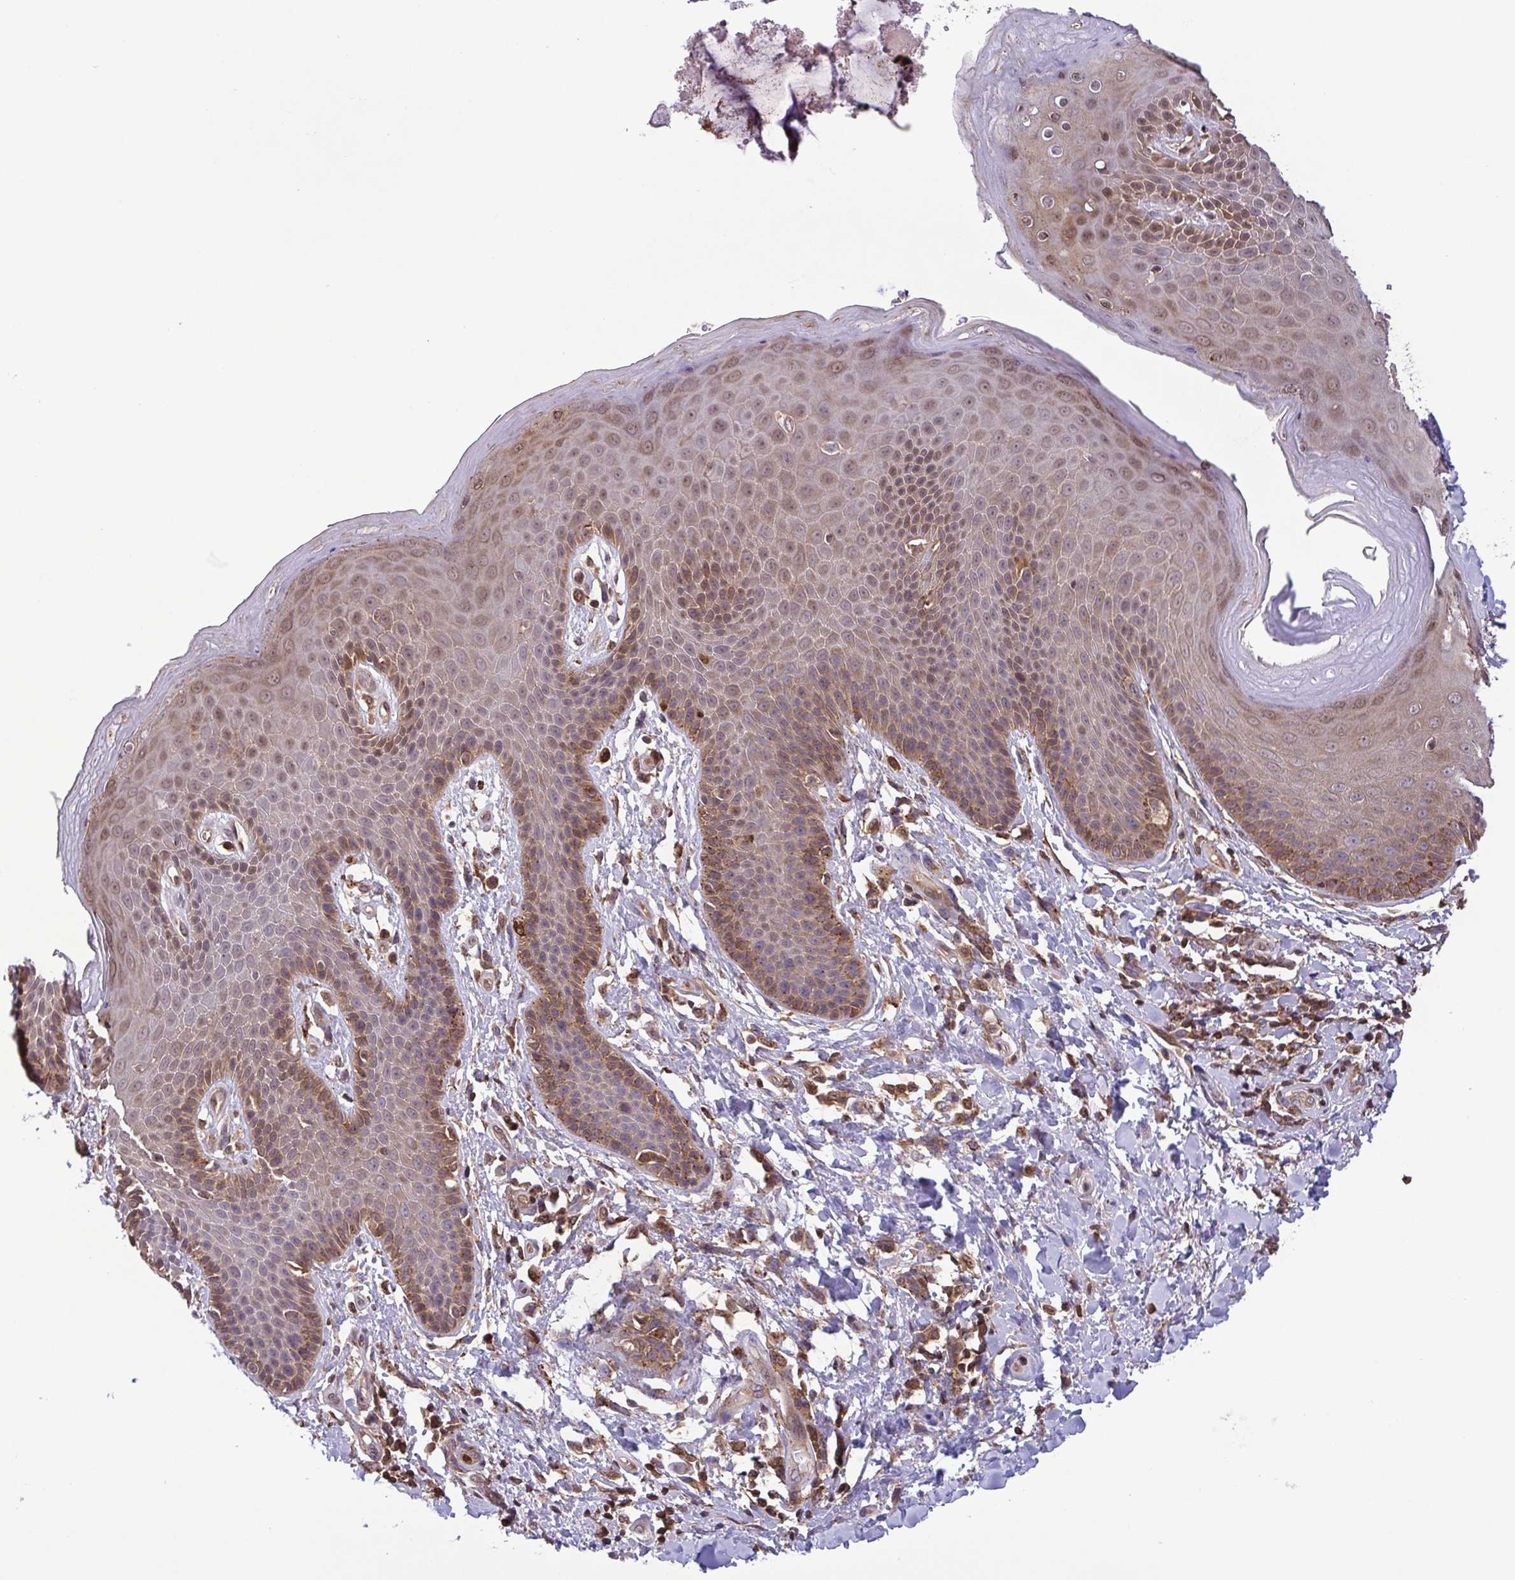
{"staining": {"intensity": "weak", "quantity": ">75%", "location": "cytoplasmic/membranous,nuclear"}, "tissue": "skin", "cell_type": "Epidermal cells", "image_type": "normal", "snomed": [{"axis": "morphology", "description": "Normal tissue, NOS"}, {"axis": "topography", "description": "Anal"}, {"axis": "topography", "description": "Peripheral nerve tissue"}], "caption": "Immunohistochemistry (DAB) staining of benign human skin demonstrates weak cytoplasmic/membranous,nuclear protein expression in about >75% of epidermal cells.", "gene": "CHMP1B", "patient": {"sex": "male", "age": 51}}